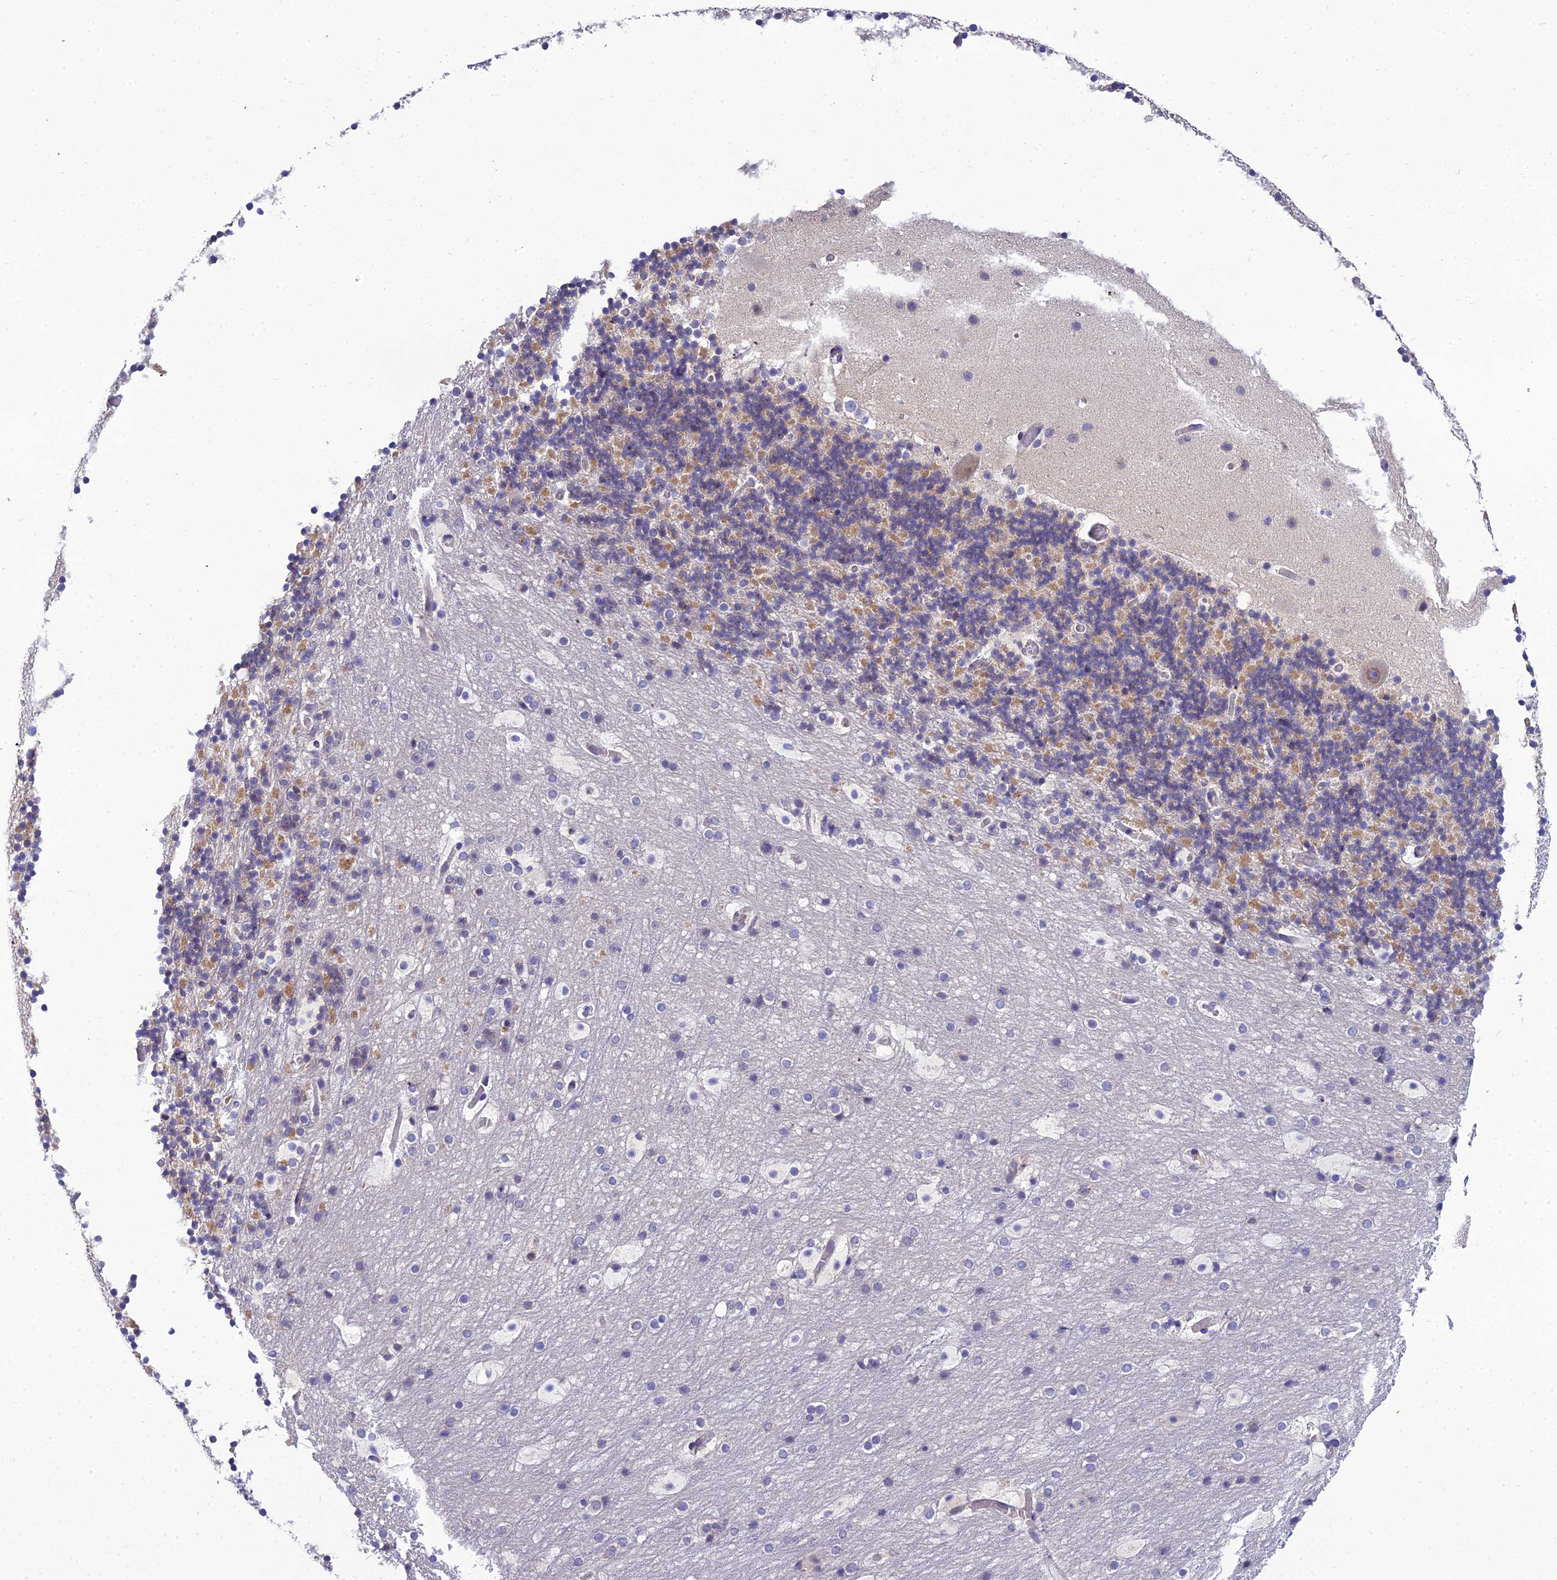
{"staining": {"intensity": "moderate", "quantity": "25%-75%", "location": "cytoplasmic/membranous"}, "tissue": "cerebellum", "cell_type": "Cells in granular layer", "image_type": "normal", "snomed": [{"axis": "morphology", "description": "Normal tissue, NOS"}, {"axis": "topography", "description": "Cerebellum"}], "caption": "An image of cerebellum stained for a protein demonstrates moderate cytoplasmic/membranous brown staining in cells in granular layer.", "gene": "GOLPH3", "patient": {"sex": "male", "age": 57}}